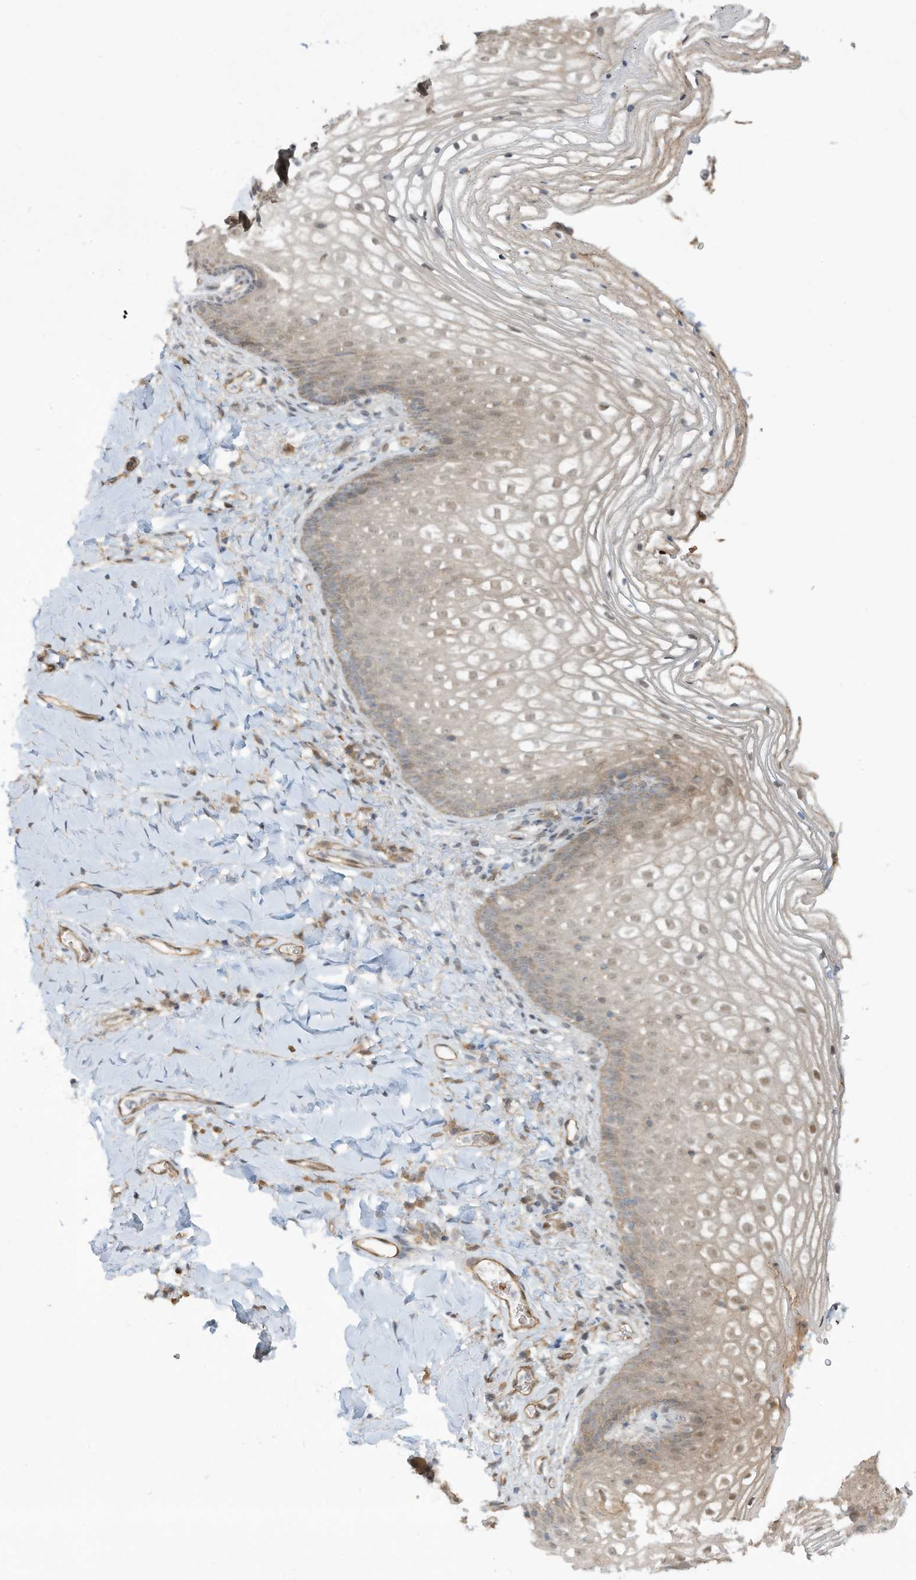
{"staining": {"intensity": "moderate", "quantity": "25%-75%", "location": "nuclear"}, "tissue": "vagina", "cell_type": "Squamous epithelial cells", "image_type": "normal", "snomed": [{"axis": "morphology", "description": "Normal tissue, NOS"}, {"axis": "topography", "description": "Vagina"}], "caption": "Squamous epithelial cells exhibit medium levels of moderate nuclear staining in approximately 25%-75% of cells in normal human vagina.", "gene": "ERI2", "patient": {"sex": "female", "age": 60}}